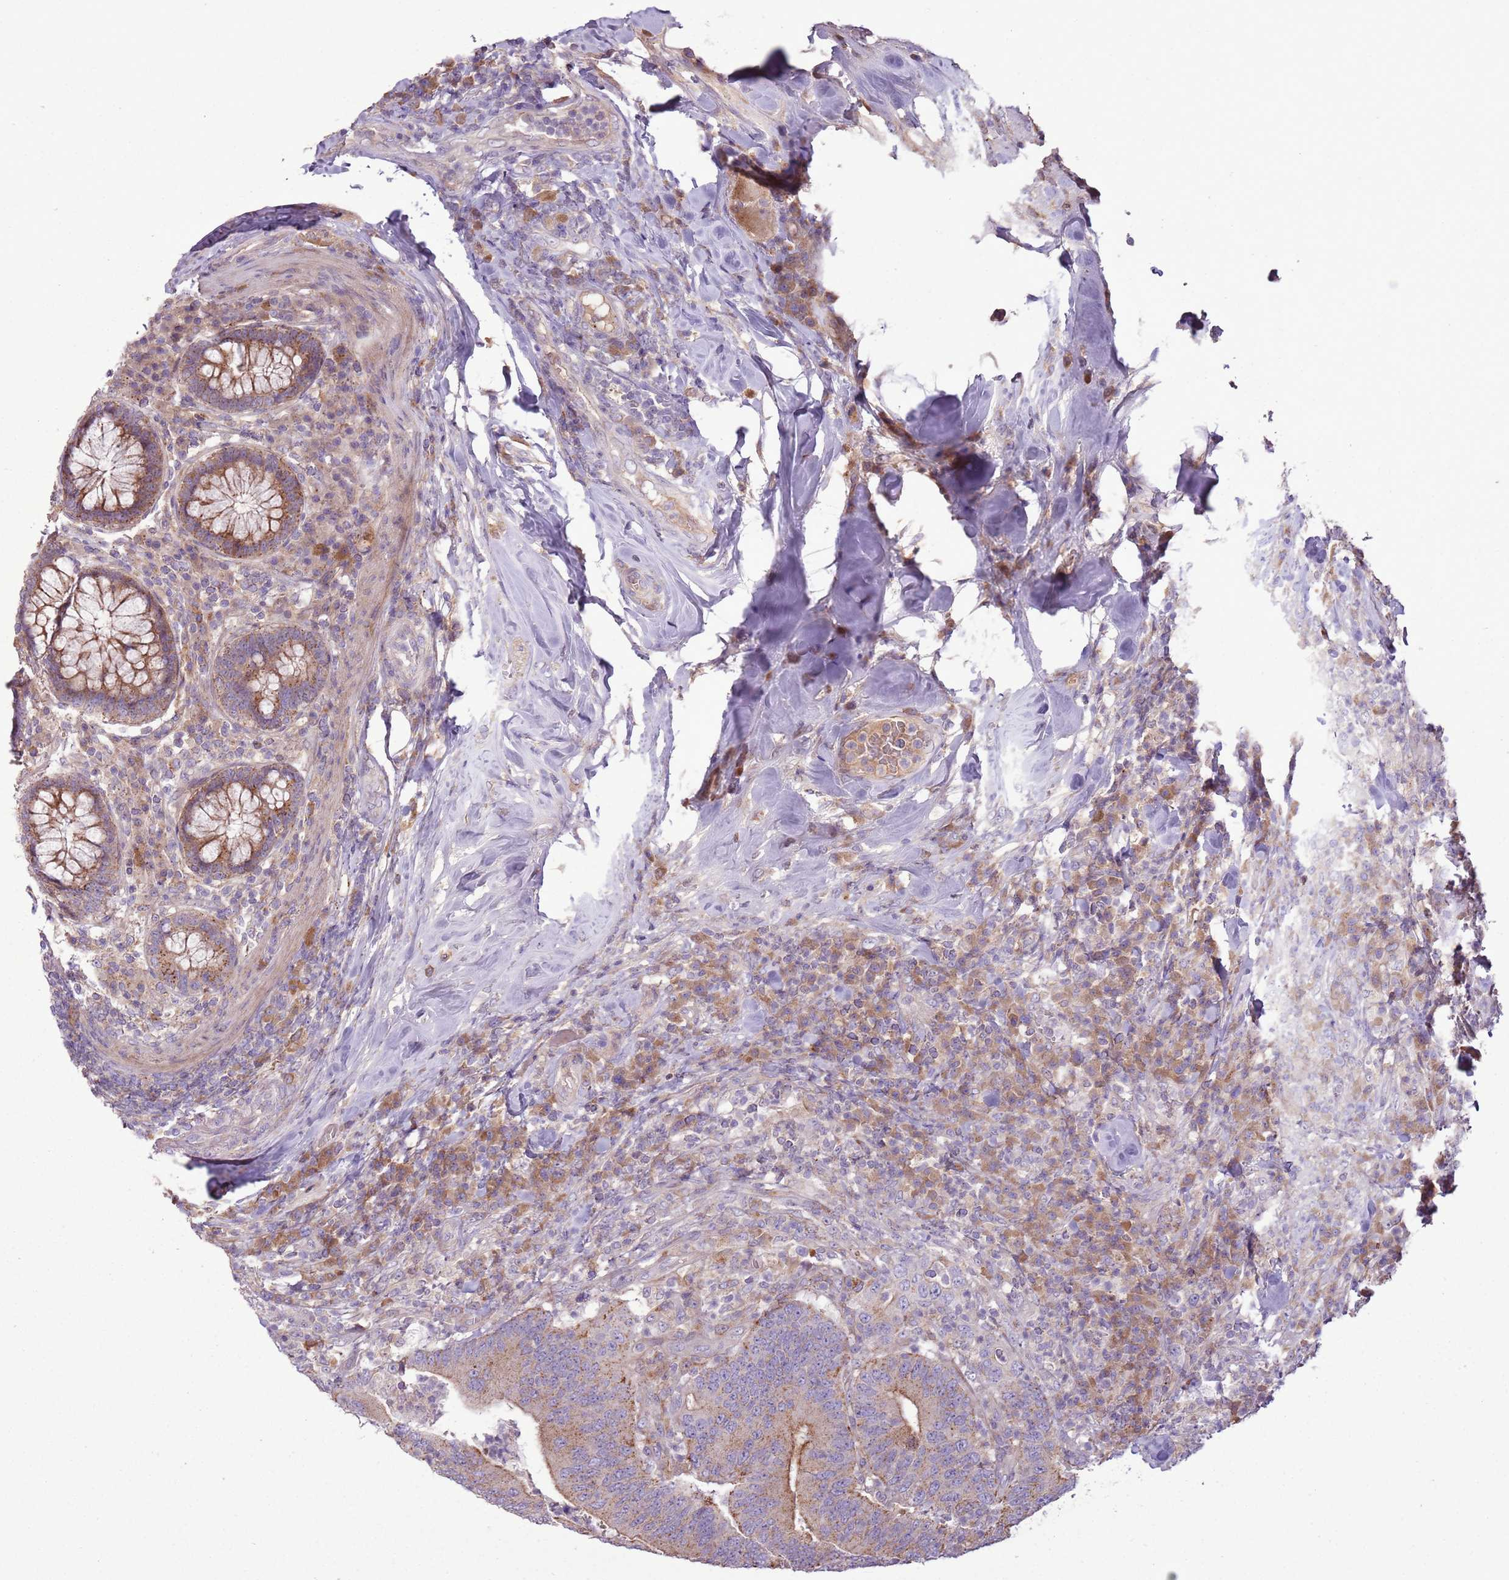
{"staining": {"intensity": "moderate", "quantity": ">75%", "location": "cytoplasmic/membranous"}, "tissue": "colorectal cancer", "cell_type": "Tumor cells", "image_type": "cancer", "snomed": [{"axis": "morphology", "description": "Adenocarcinoma, NOS"}, {"axis": "topography", "description": "Colon"}], "caption": "Colorectal cancer tissue displays moderate cytoplasmic/membranous positivity in about >75% of tumor cells, visualized by immunohistochemistry.", "gene": "ANKRD24", "patient": {"sex": "female", "age": 66}}